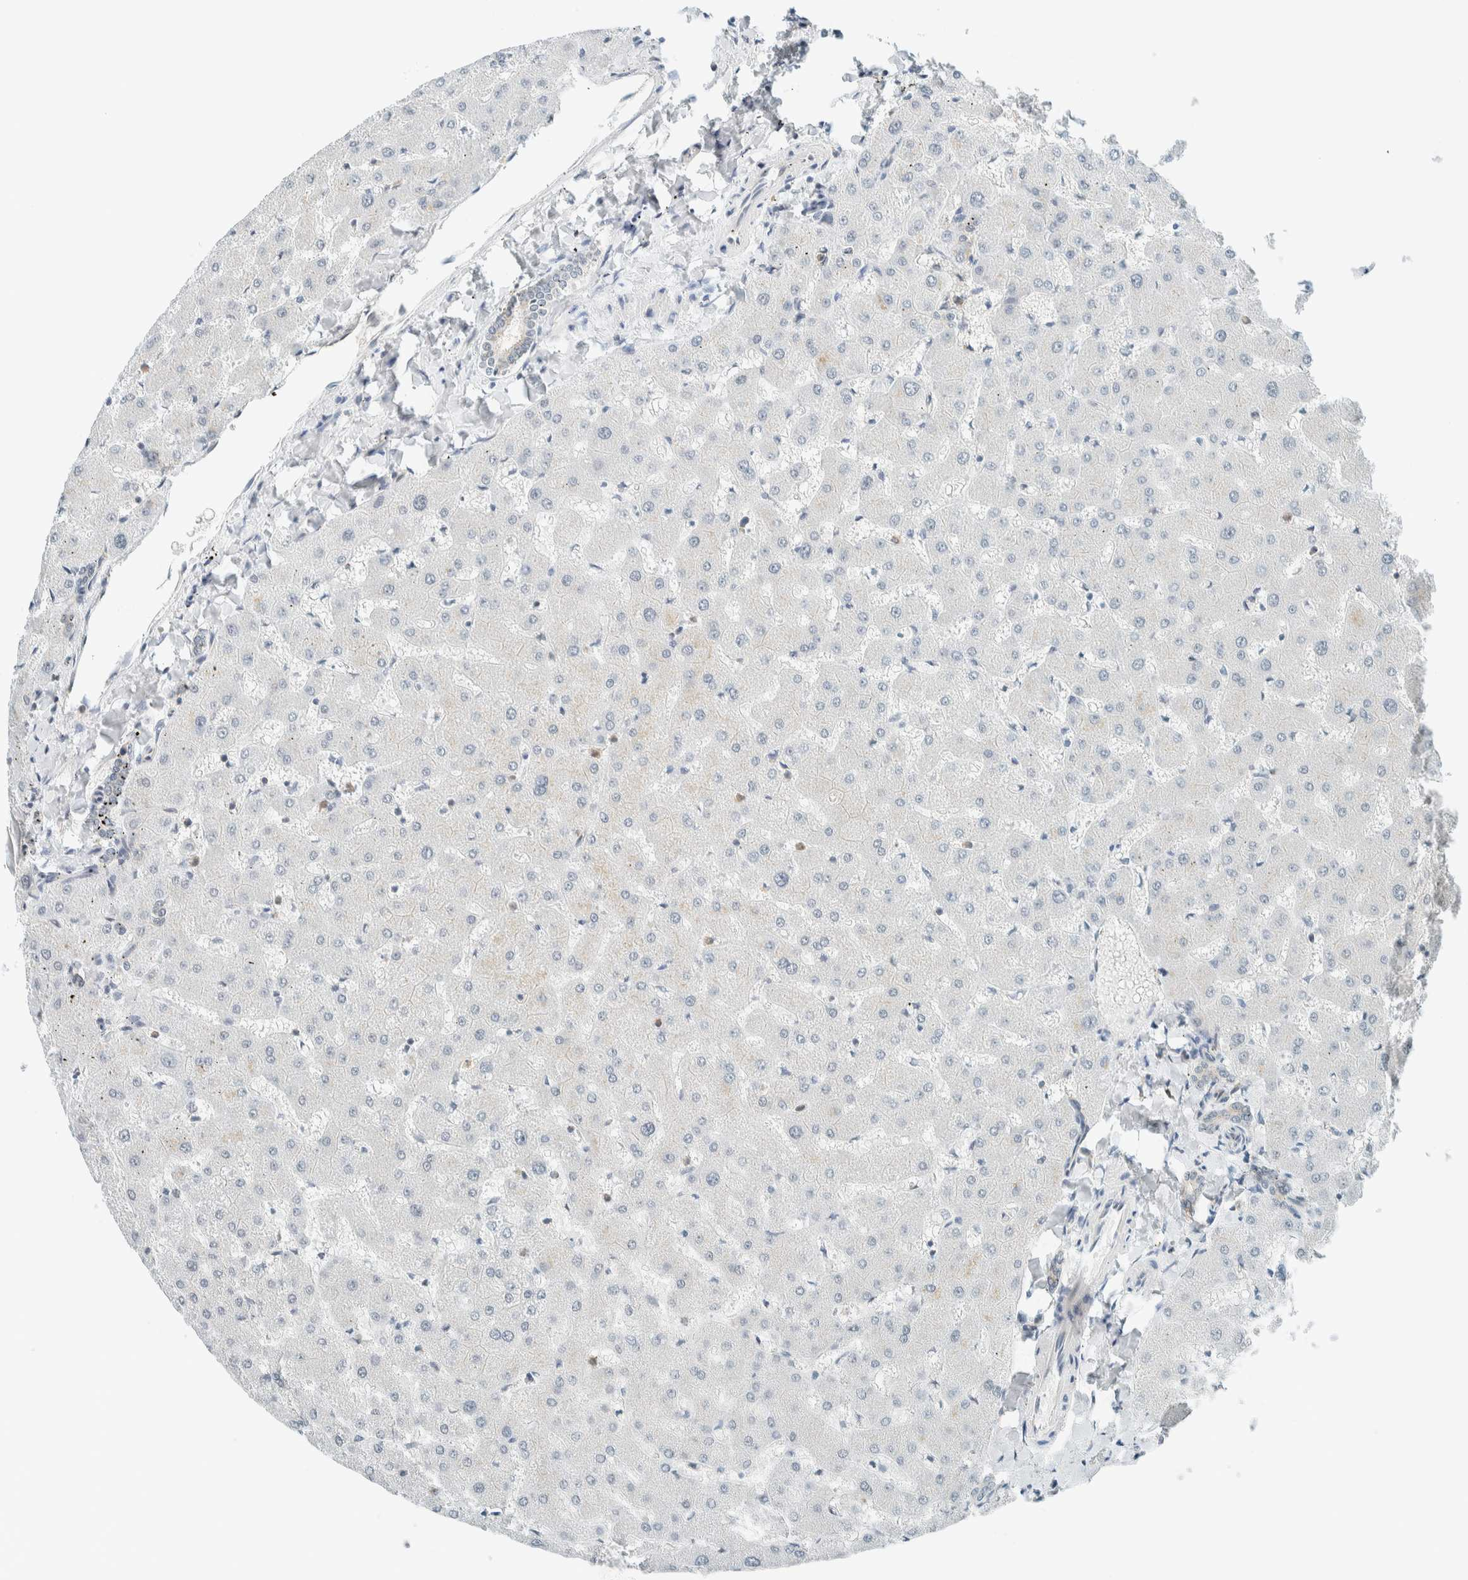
{"staining": {"intensity": "negative", "quantity": "none", "location": "none"}, "tissue": "liver", "cell_type": "Cholangiocytes", "image_type": "normal", "snomed": [{"axis": "morphology", "description": "Normal tissue, NOS"}, {"axis": "topography", "description": "Liver"}], "caption": "The image demonstrates no staining of cholangiocytes in unremarkable liver.", "gene": "CYSRT1", "patient": {"sex": "female", "age": 63}}